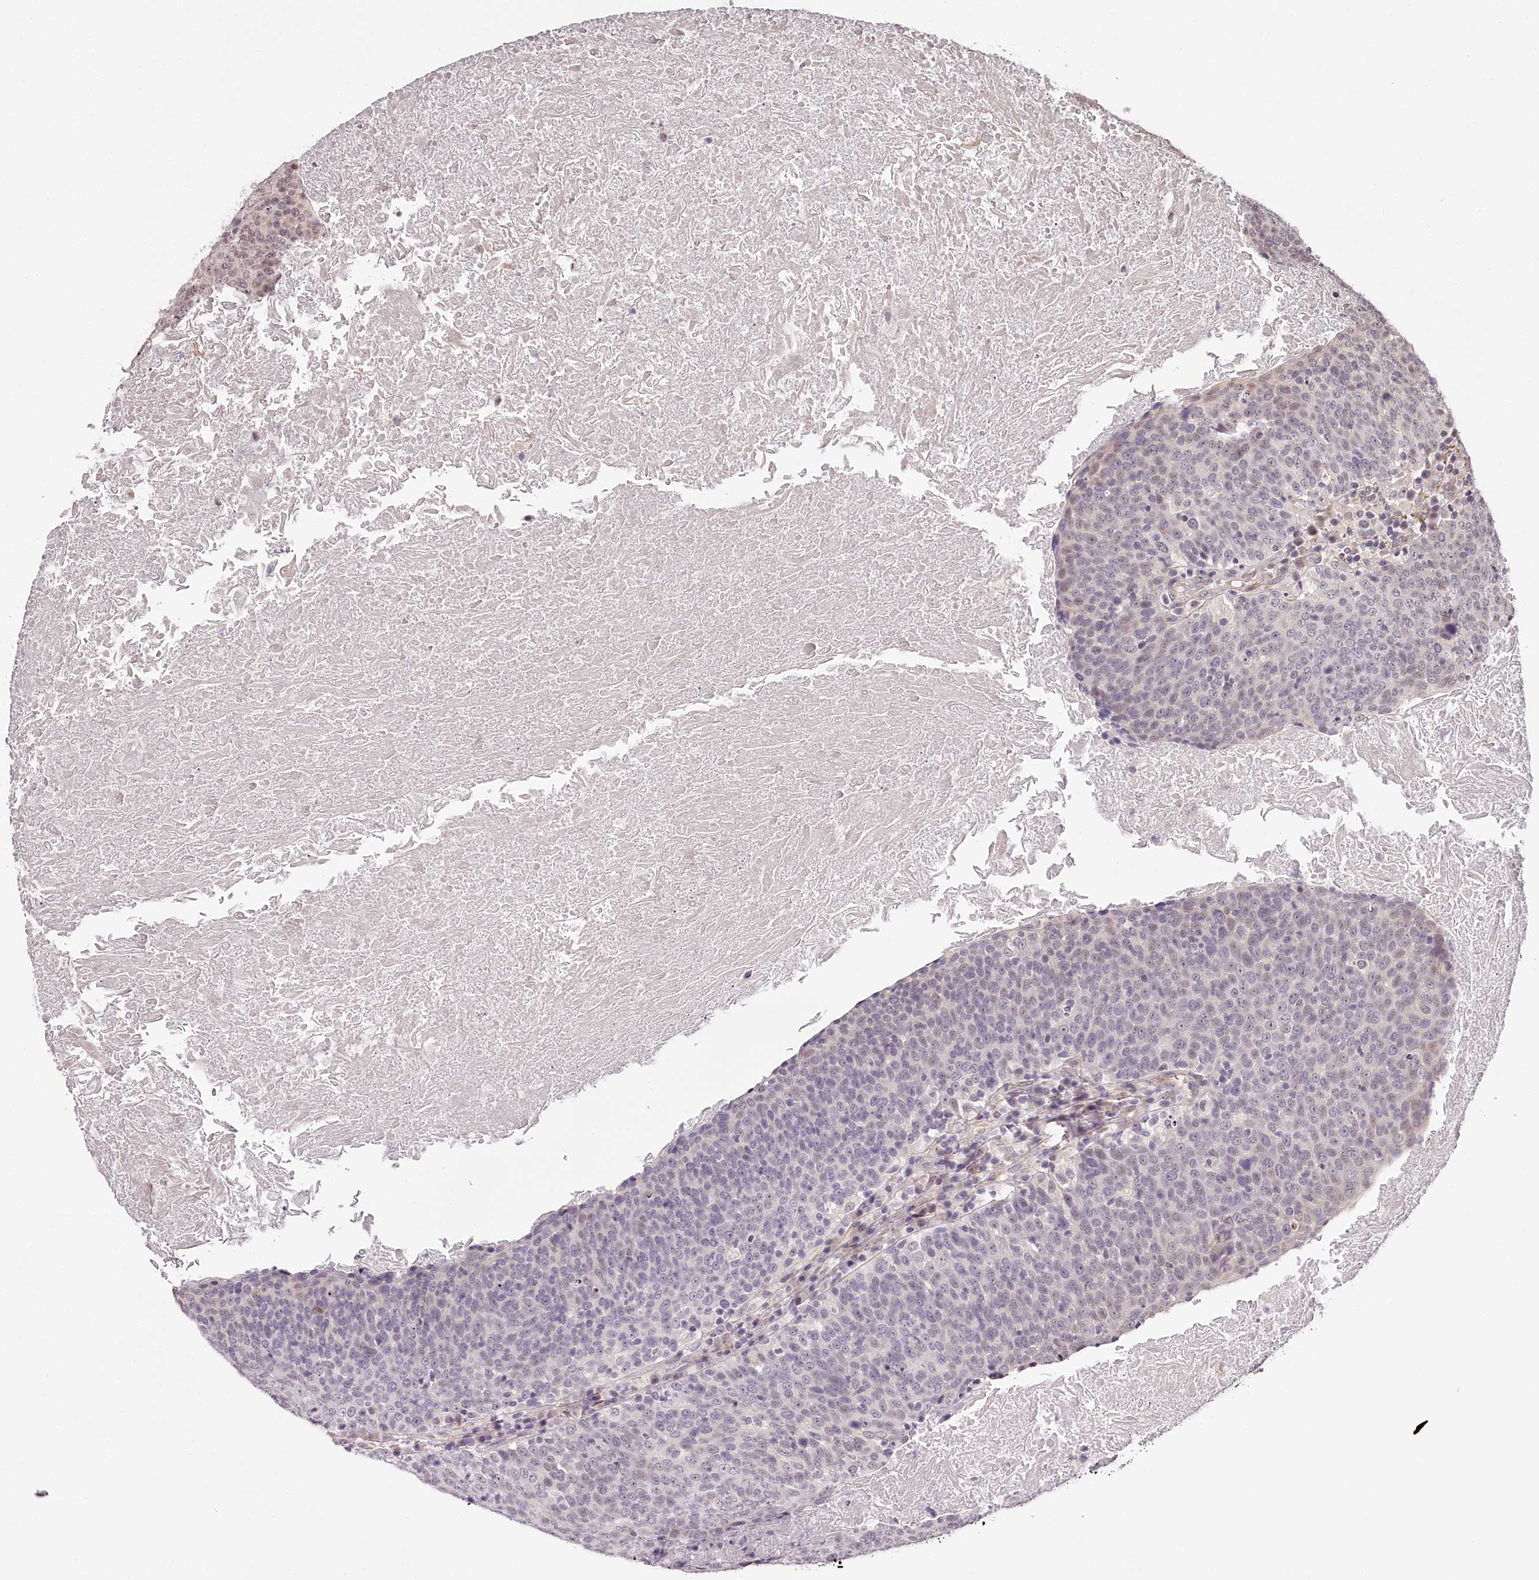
{"staining": {"intensity": "weak", "quantity": "25%-75%", "location": "nuclear"}, "tissue": "head and neck cancer", "cell_type": "Tumor cells", "image_type": "cancer", "snomed": [{"axis": "morphology", "description": "Squamous cell carcinoma, NOS"}, {"axis": "morphology", "description": "Squamous cell carcinoma, metastatic, NOS"}, {"axis": "topography", "description": "Lymph node"}, {"axis": "topography", "description": "Head-Neck"}], "caption": "Head and neck cancer tissue reveals weak nuclear expression in approximately 25%-75% of tumor cells, visualized by immunohistochemistry.", "gene": "TTC33", "patient": {"sex": "male", "age": 62}}